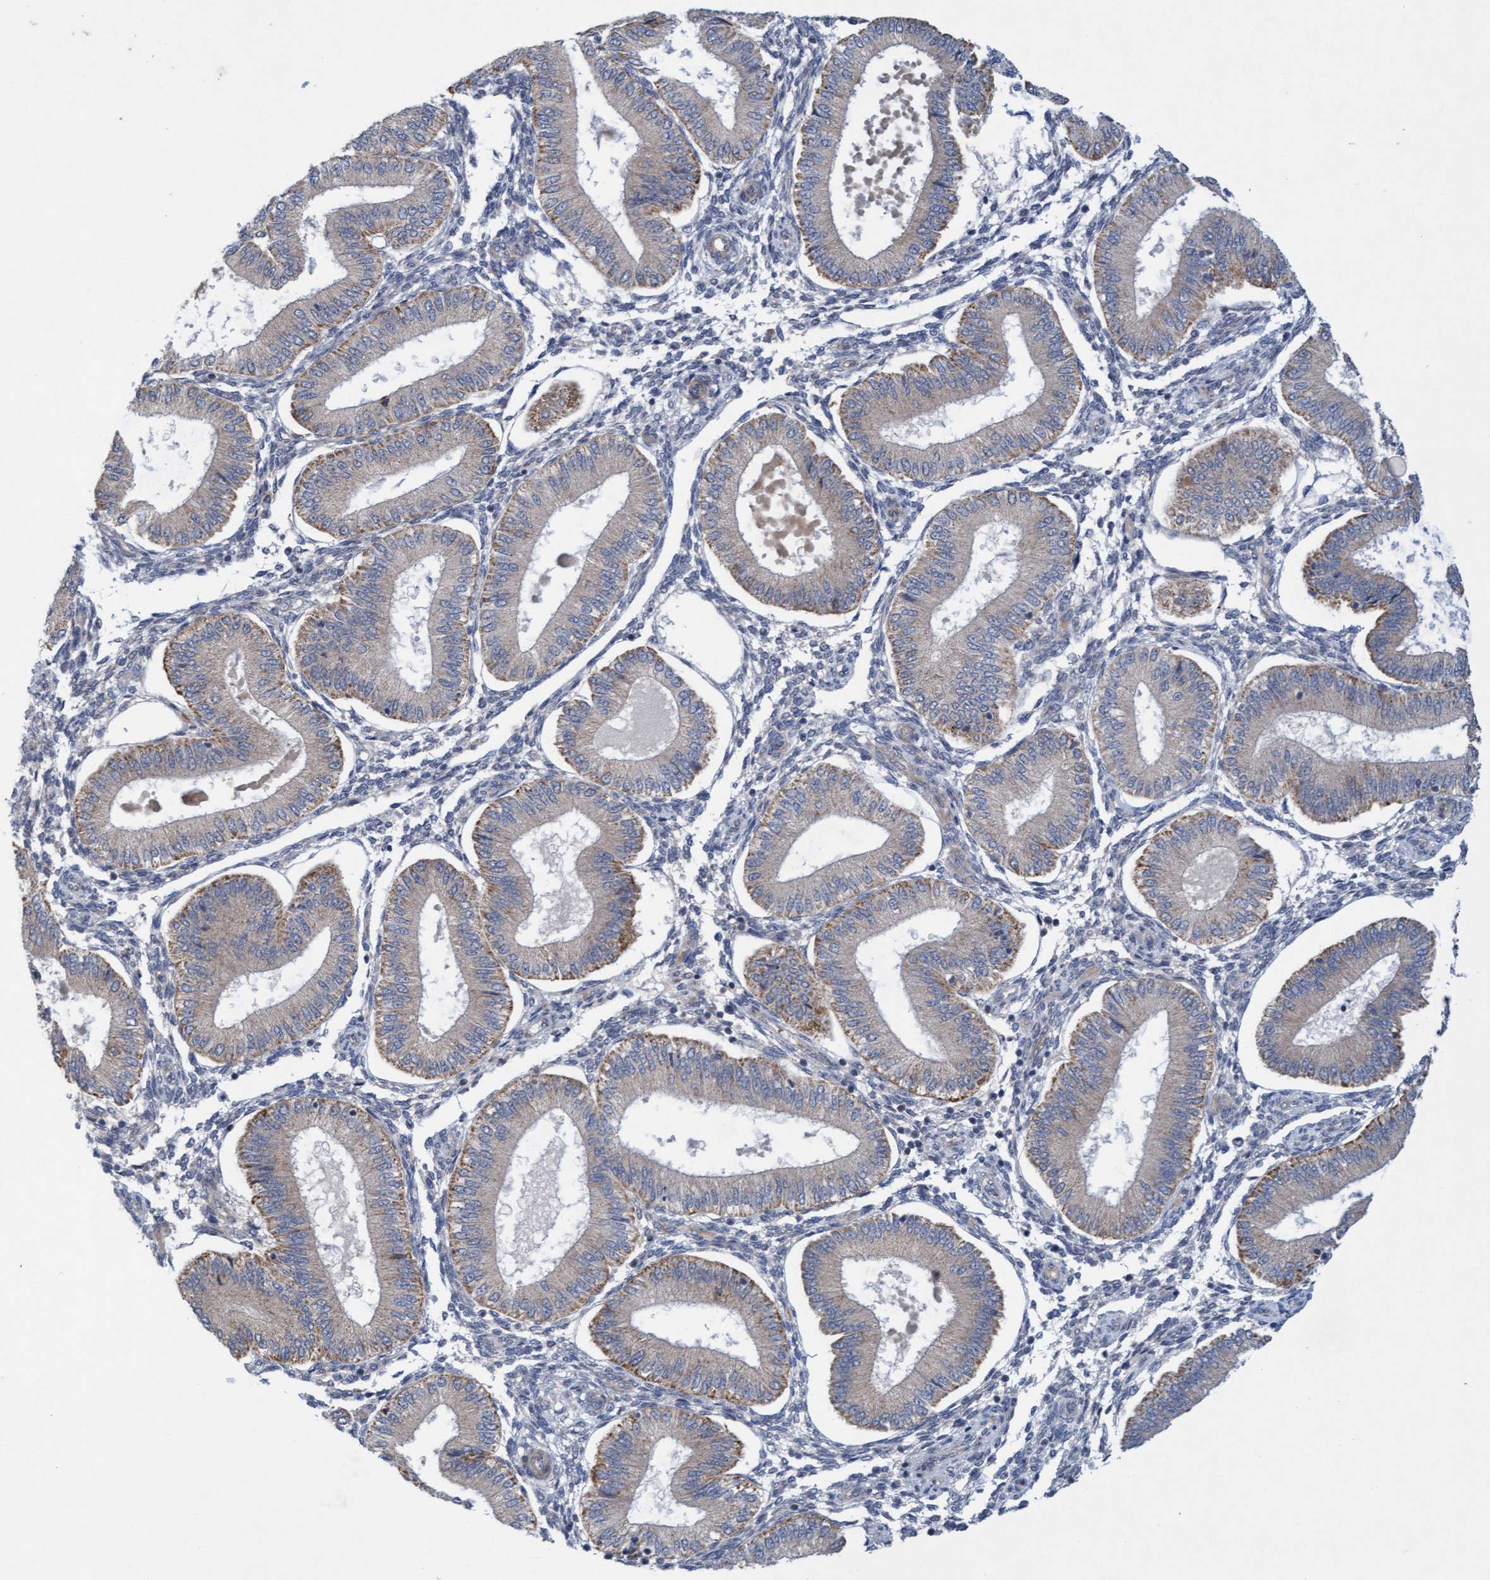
{"staining": {"intensity": "negative", "quantity": "none", "location": "none"}, "tissue": "endometrium", "cell_type": "Cells in endometrial stroma", "image_type": "normal", "snomed": [{"axis": "morphology", "description": "Normal tissue, NOS"}, {"axis": "topography", "description": "Endometrium"}], "caption": "IHC histopathology image of normal human endometrium stained for a protein (brown), which exhibits no expression in cells in endometrial stroma. The staining is performed using DAB (3,3'-diaminobenzidine) brown chromogen with nuclei counter-stained in using hematoxylin.", "gene": "DDHD2", "patient": {"sex": "female", "age": 39}}